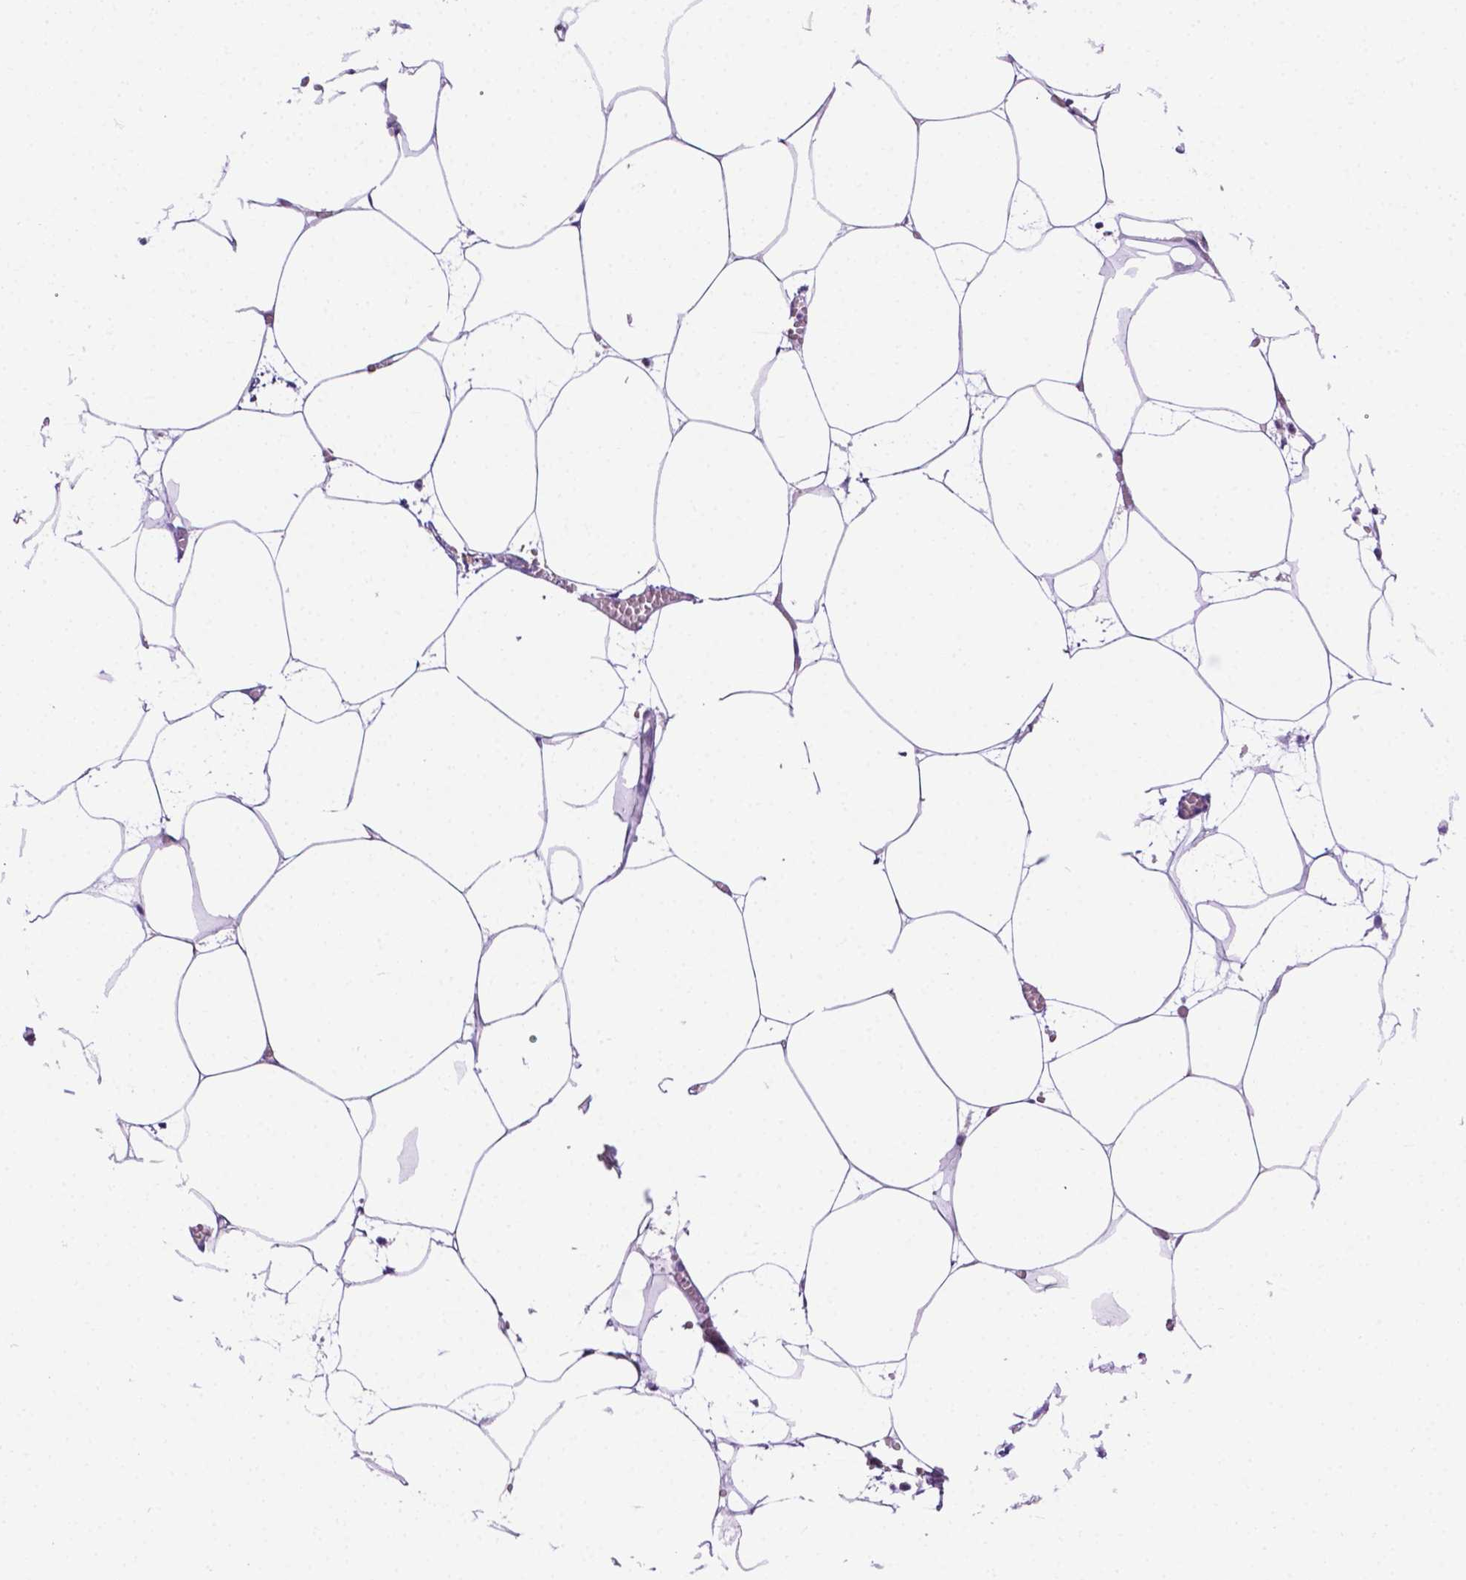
{"staining": {"intensity": "negative", "quantity": "none", "location": "none"}, "tissue": "adipose tissue", "cell_type": "Adipocytes", "image_type": "normal", "snomed": [{"axis": "morphology", "description": "Normal tissue, NOS"}, {"axis": "topography", "description": "Adipose tissue"}, {"axis": "topography", "description": "Pancreas"}, {"axis": "topography", "description": "Peripheral nerve tissue"}], "caption": "Immunohistochemistry histopathology image of benign human adipose tissue stained for a protein (brown), which reveals no staining in adipocytes.", "gene": "MMP27", "patient": {"sex": "female", "age": 58}}